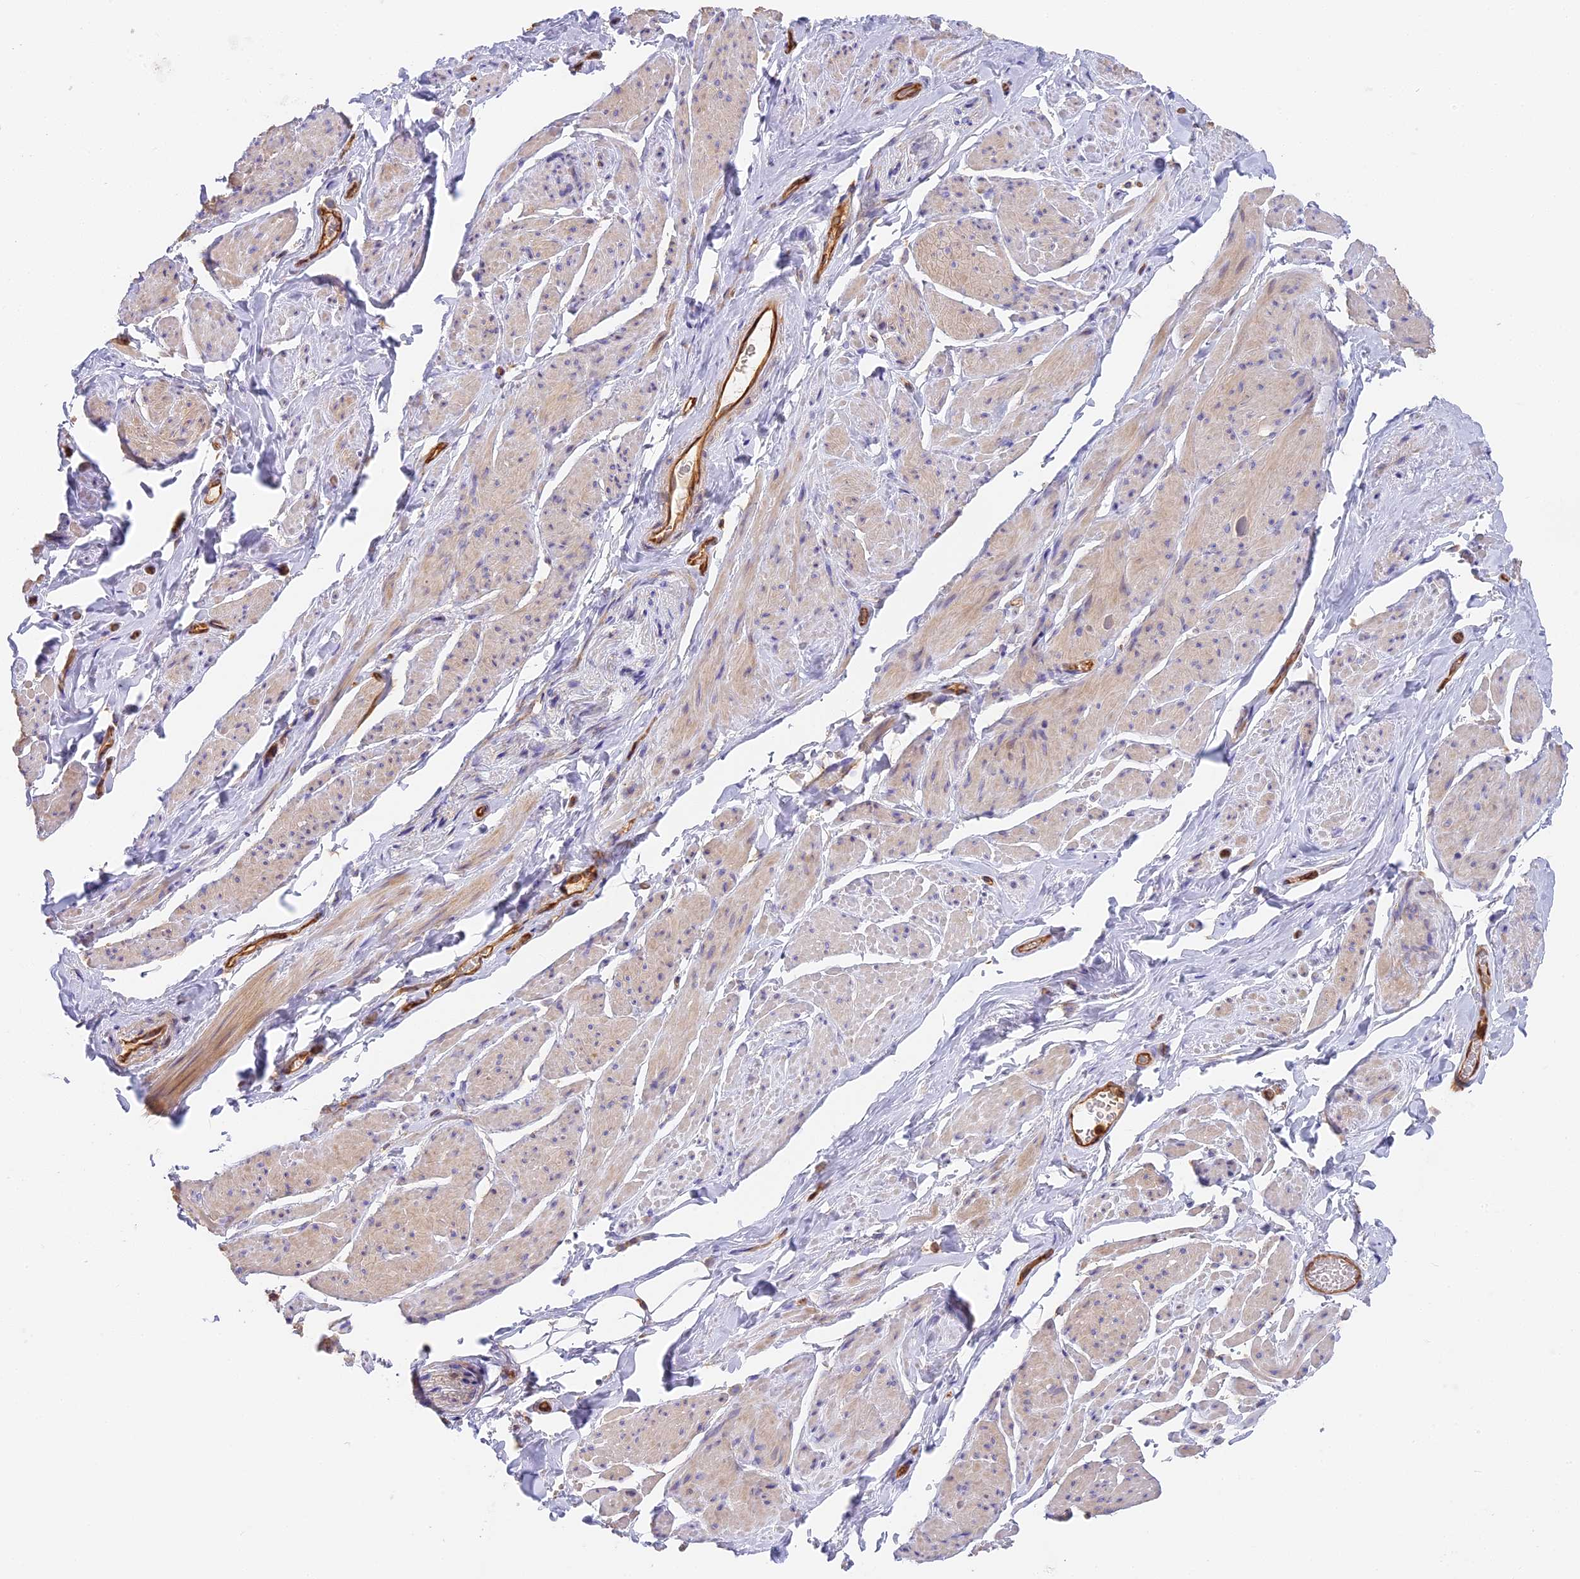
{"staining": {"intensity": "weak", "quantity": "<25%", "location": "cytoplasmic/membranous"}, "tissue": "smooth muscle", "cell_type": "Smooth muscle cells", "image_type": "normal", "snomed": [{"axis": "morphology", "description": "Normal tissue, NOS"}, {"axis": "topography", "description": "Smooth muscle"}, {"axis": "topography", "description": "Peripheral nerve tissue"}], "caption": "Human smooth muscle stained for a protein using IHC demonstrates no expression in smooth muscle cells.", "gene": "VPS18", "patient": {"sex": "male", "age": 69}}